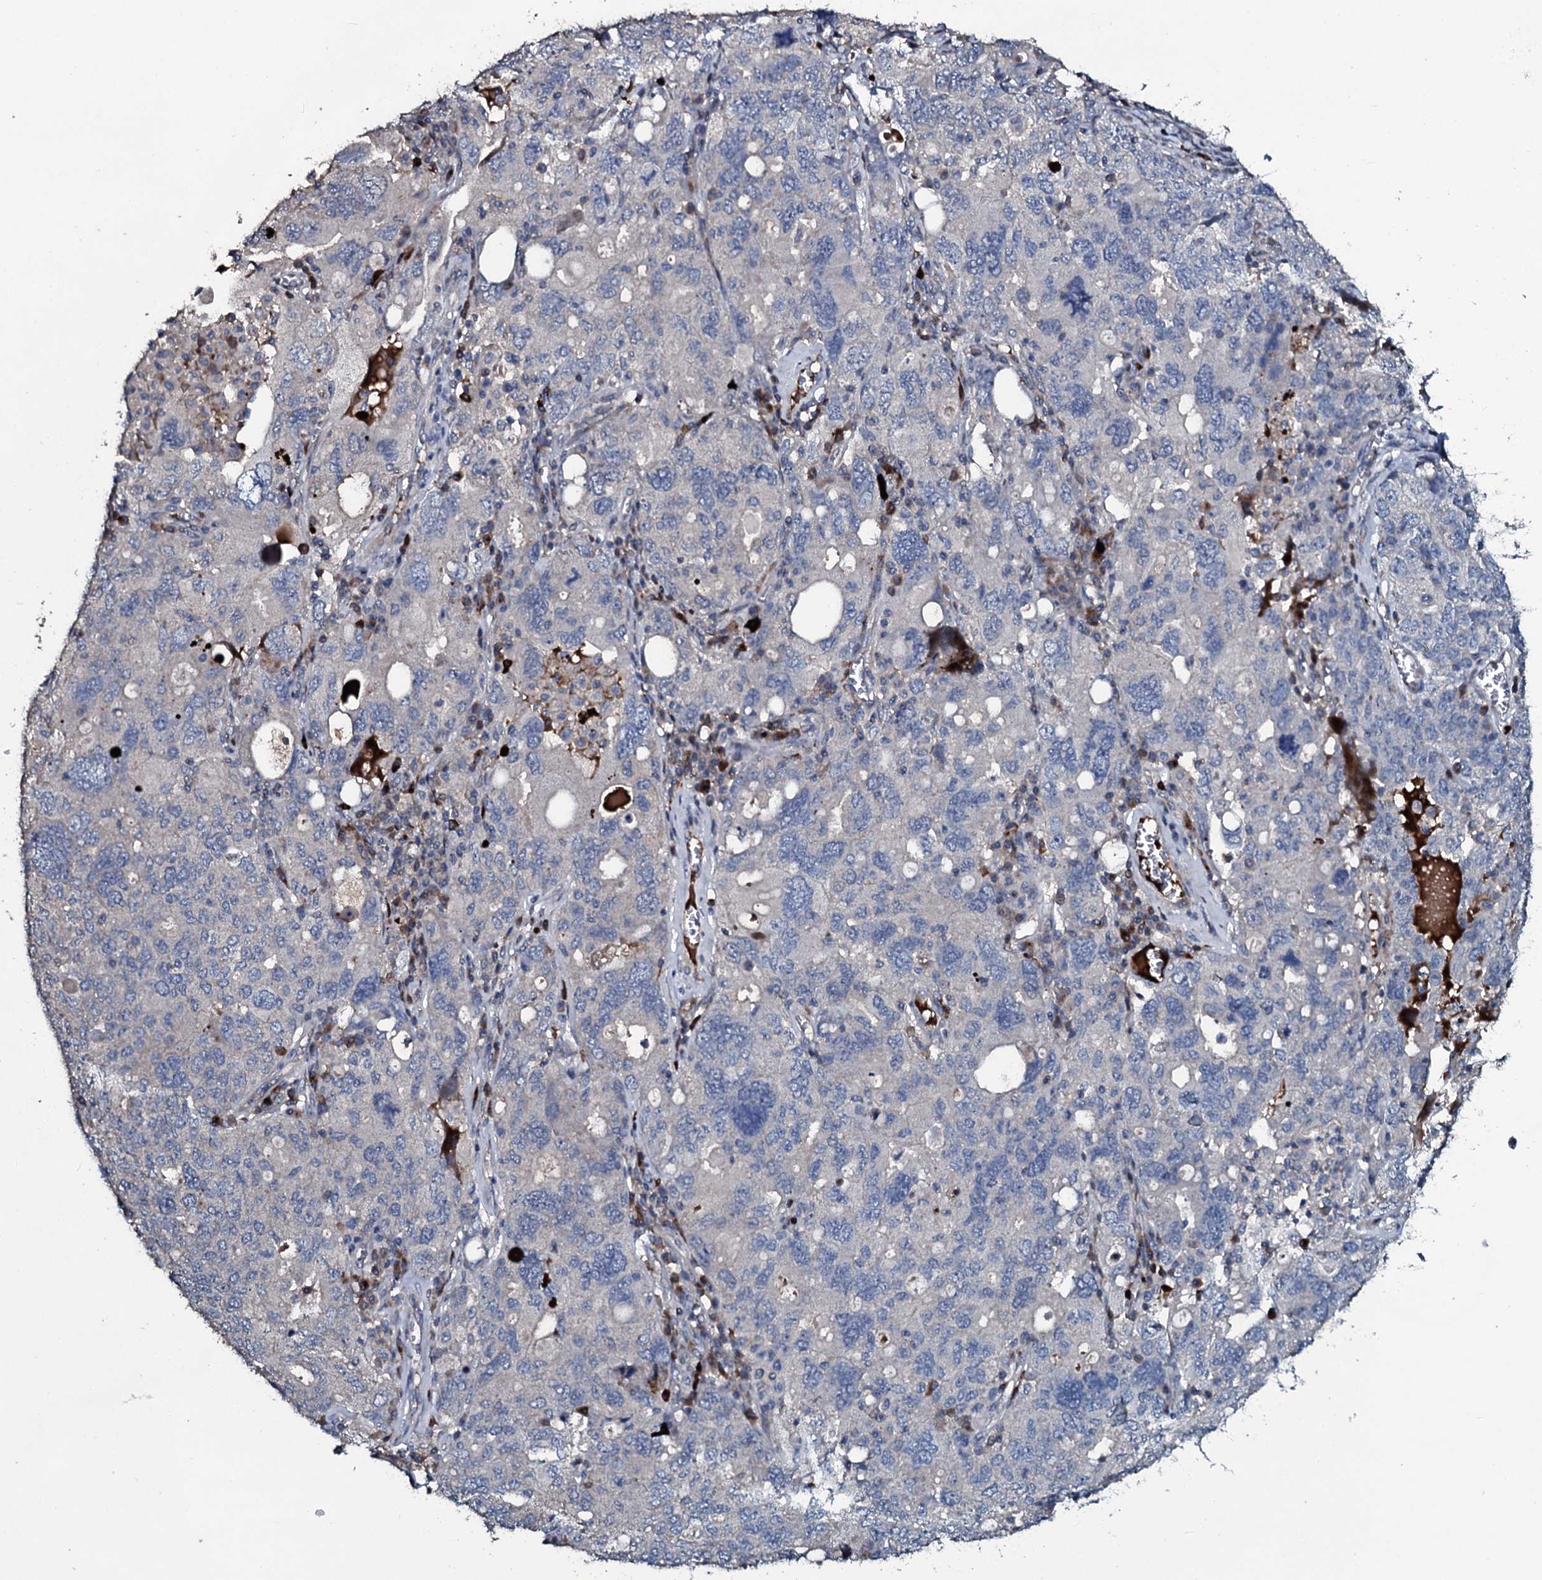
{"staining": {"intensity": "negative", "quantity": "none", "location": "none"}, "tissue": "ovarian cancer", "cell_type": "Tumor cells", "image_type": "cancer", "snomed": [{"axis": "morphology", "description": "Carcinoma, endometroid"}, {"axis": "topography", "description": "Ovary"}], "caption": "IHC of endometroid carcinoma (ovarian) reveals no positivity in tumor cells. (Immunohistochemistry (ihc), brightfield microscopy, high magnification).", "gene": "IL12B", "patient": {"sex": "female", "age": 62}}